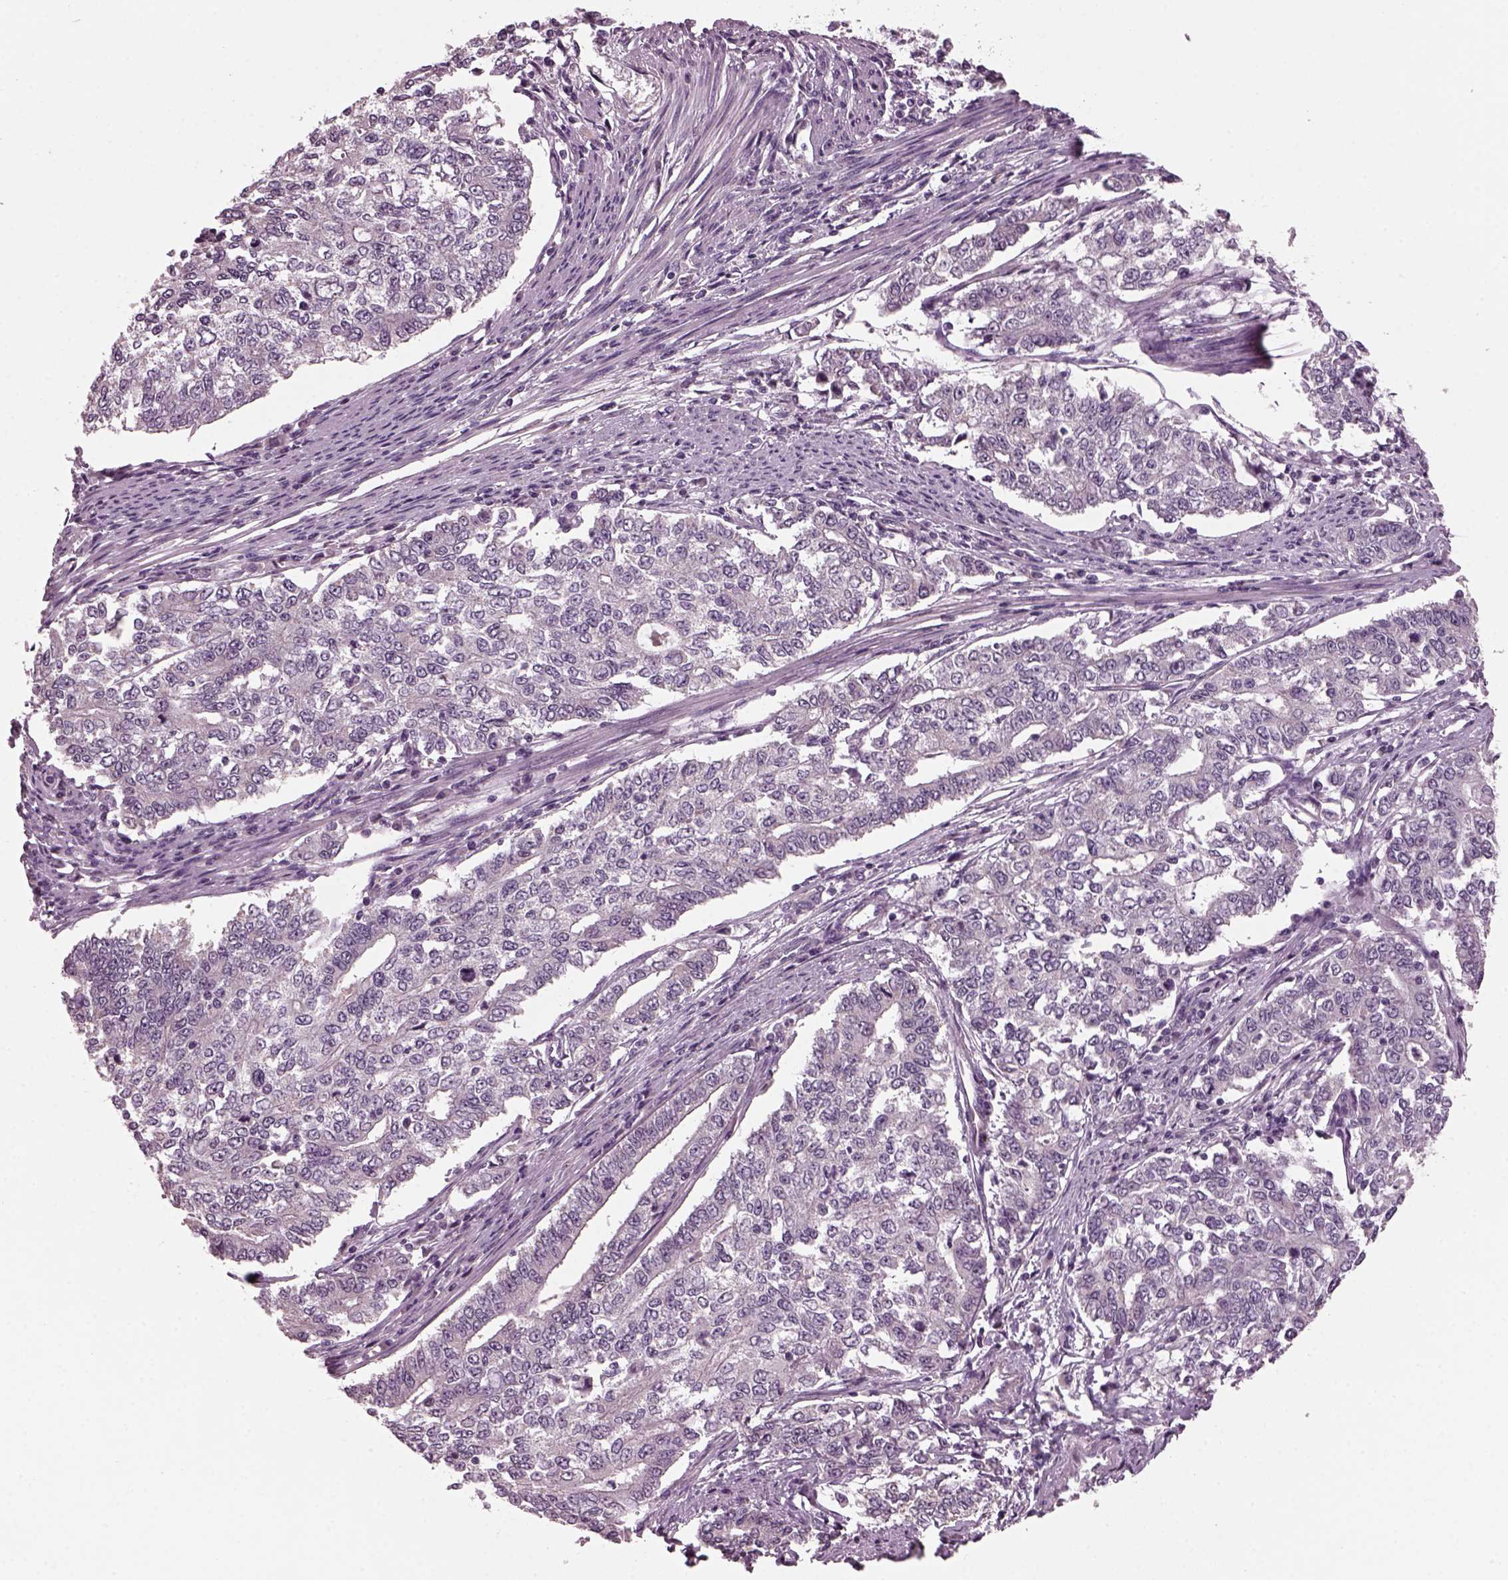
{"staining": {"intensity": "negative", "quantity": "none", "location": "none"}, "tissue": "endometrial cancer", "cell_type": "Tumor cells", "image_type": "cancer", "snomed": [{"axis": "morphology", "description": "Adenocarcinoma, NOS"}, {"axis": "topography", "description": "Uterus"}], "caption": "The photomicrograph reveals no significant staining in tumor cells of endometrial adenocarcinoma.", "gene": "CLCN4", "patient": {"sex": "female", "age": 59}}